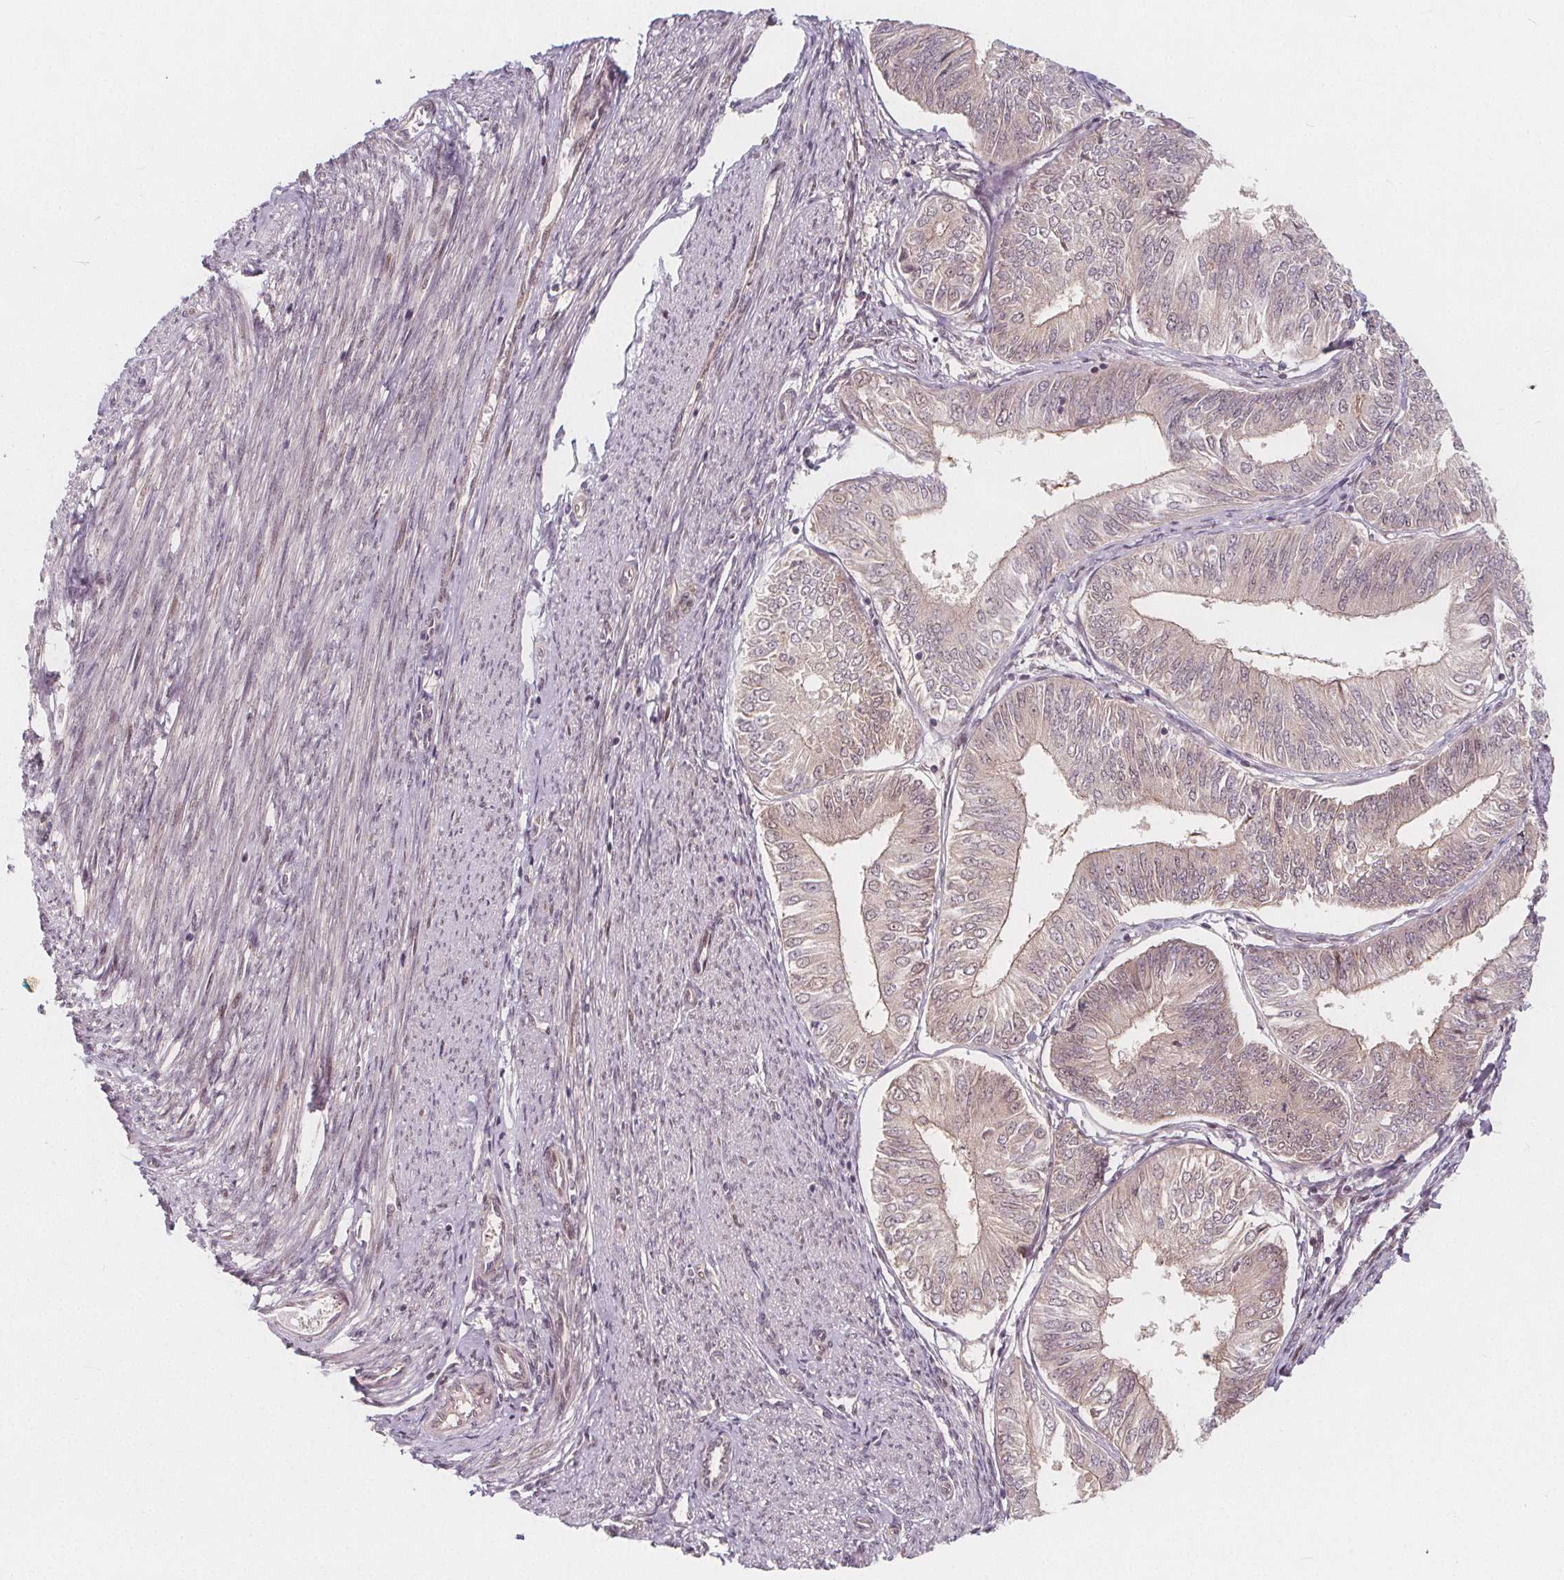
{"staining": {"intensity": "negative", "quantity": "none", "location": "none"}, "tissue": "endometrial cancer", "cell_type": "Tumor cells", "image_type": "cancer", "snomed": [{"axis": "morphology", "description": "Adenocarcinoma, NOS"}, {"axis": "topography", "description": "Endometrium"}], "caption": "Immunohistochemical staining of human endometrial cancer demonstrates no significant positivity in tumor cells.", "gene": "AKT1S1", "patient": {"sex": "female", "age": 58}}